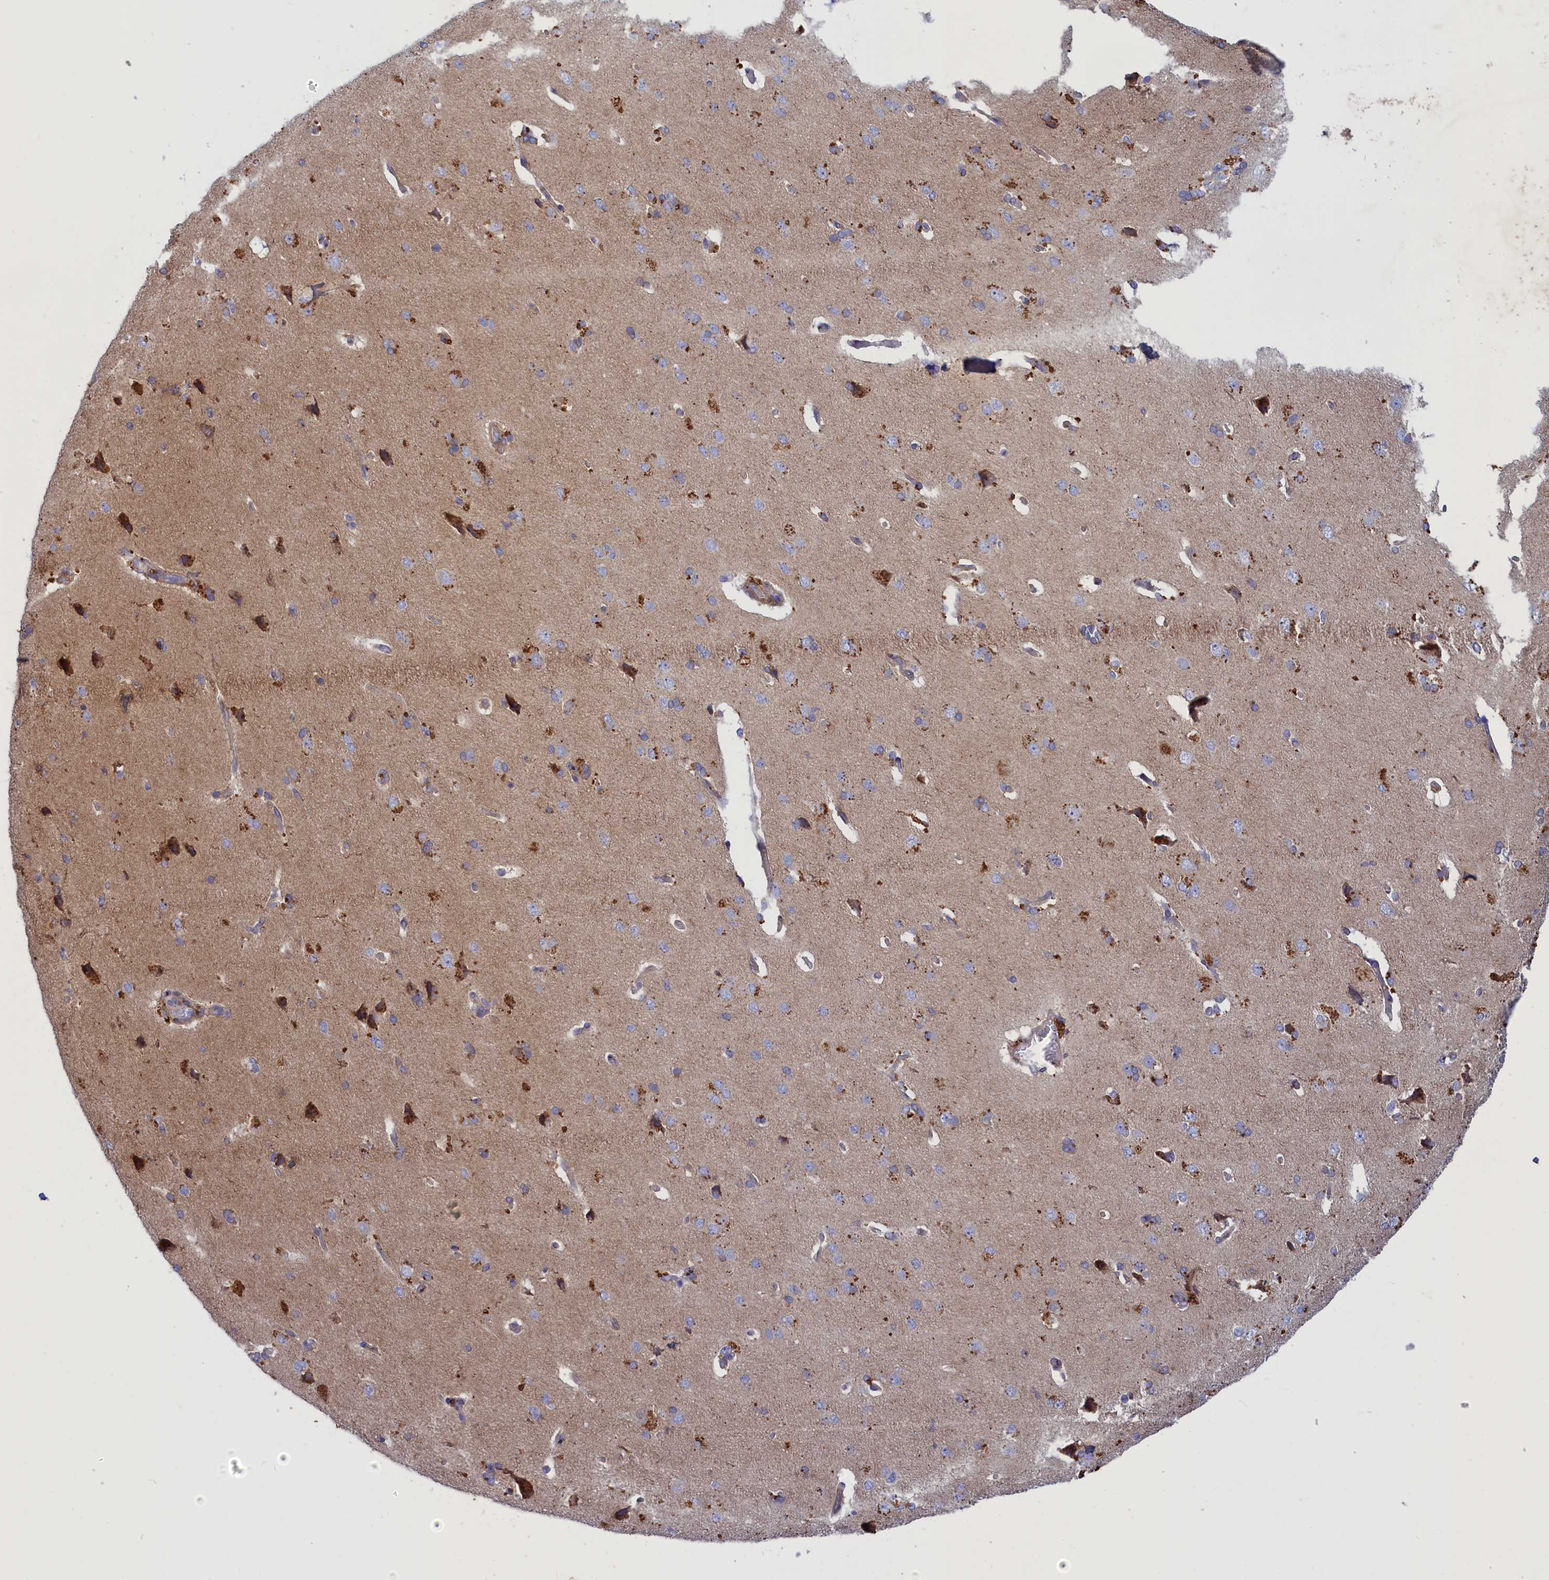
{"staining": {"intensity": "weak", "quantity": ">75%", "location": "cytoplasmic/membranous"}, "tissue": "cerebral cortex", "cell_type": "Endothelial cells", "image_type": "normal", "snomed": [{"axis": "morphology", "description": "Normal tissue, NOS"}, {"axis": "topography", "description": "Cerebral cortex"}], "caption": "Unremarkable cerebral cortex was stained to show a protein in brown. There is low levels of weak cytoplasmic/membranous staining in approximately >75% of endothelial cells.", "gene": "SCAMP4", "patient": {"sex": "male", "age": 62}}